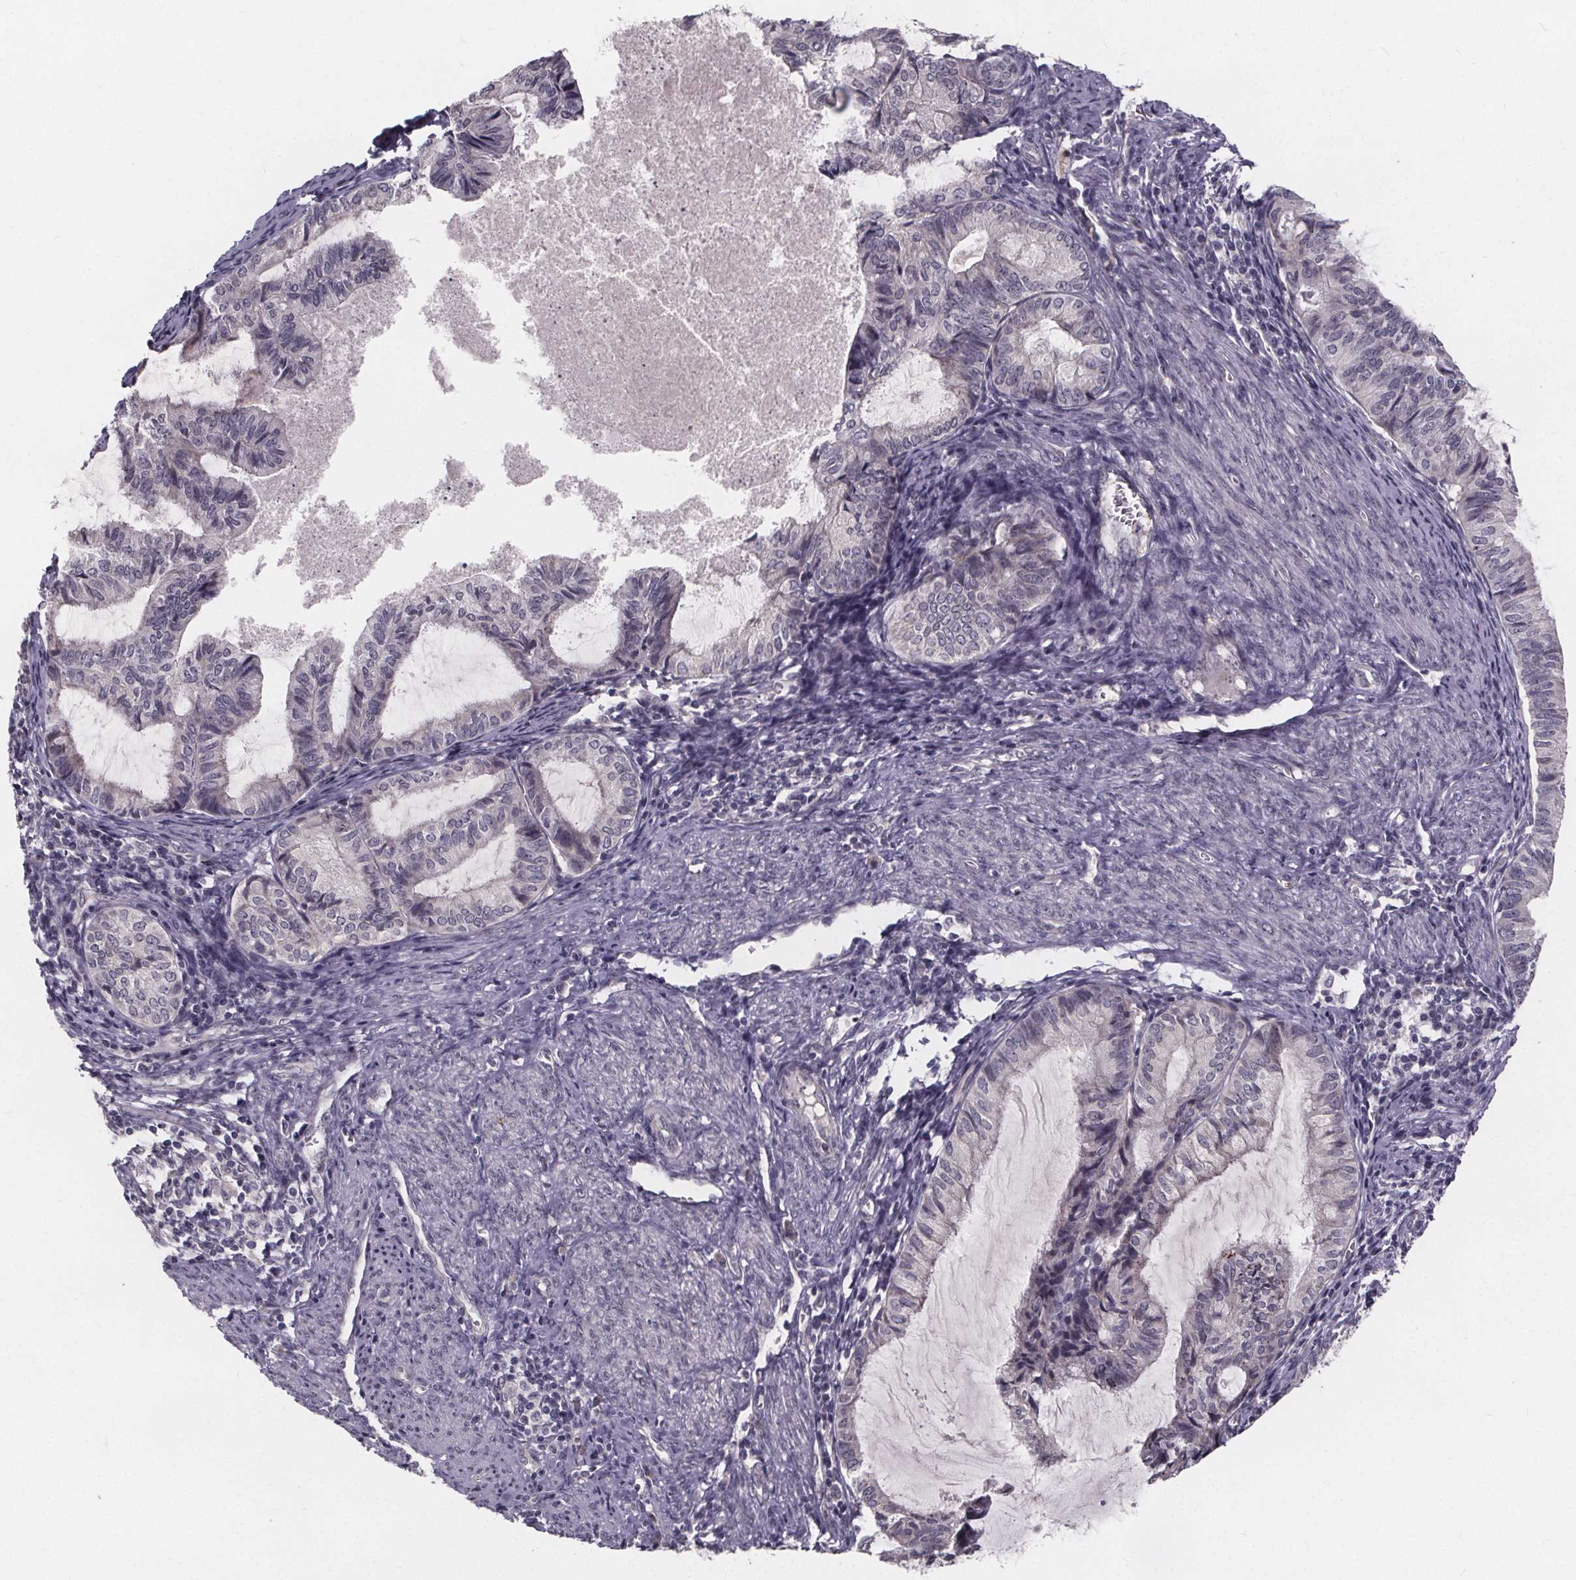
{"staining": {"intensity": "negative", "quantity": "none", "location": "none"}, "tissue": "endometrial cancer", "cell_type": "Tumor cells", "image_type": "cancer", "snomed": [{"axis": "morphology", "description": "Adenocarcinoma, NOS"}, {"axis": "topography", "description": "Endometrium"}], "caption": "Histopathology image shows no significant protein staining in tumor cells of endometrial adenocarcinoma. Brightfield microscopy of immunohistochemistry stained with DAB (brown) and hematoxylin (blue), captured at high magnification.", "gene": "FAM181B", "patient": {"sex": "female", "age": 86}}